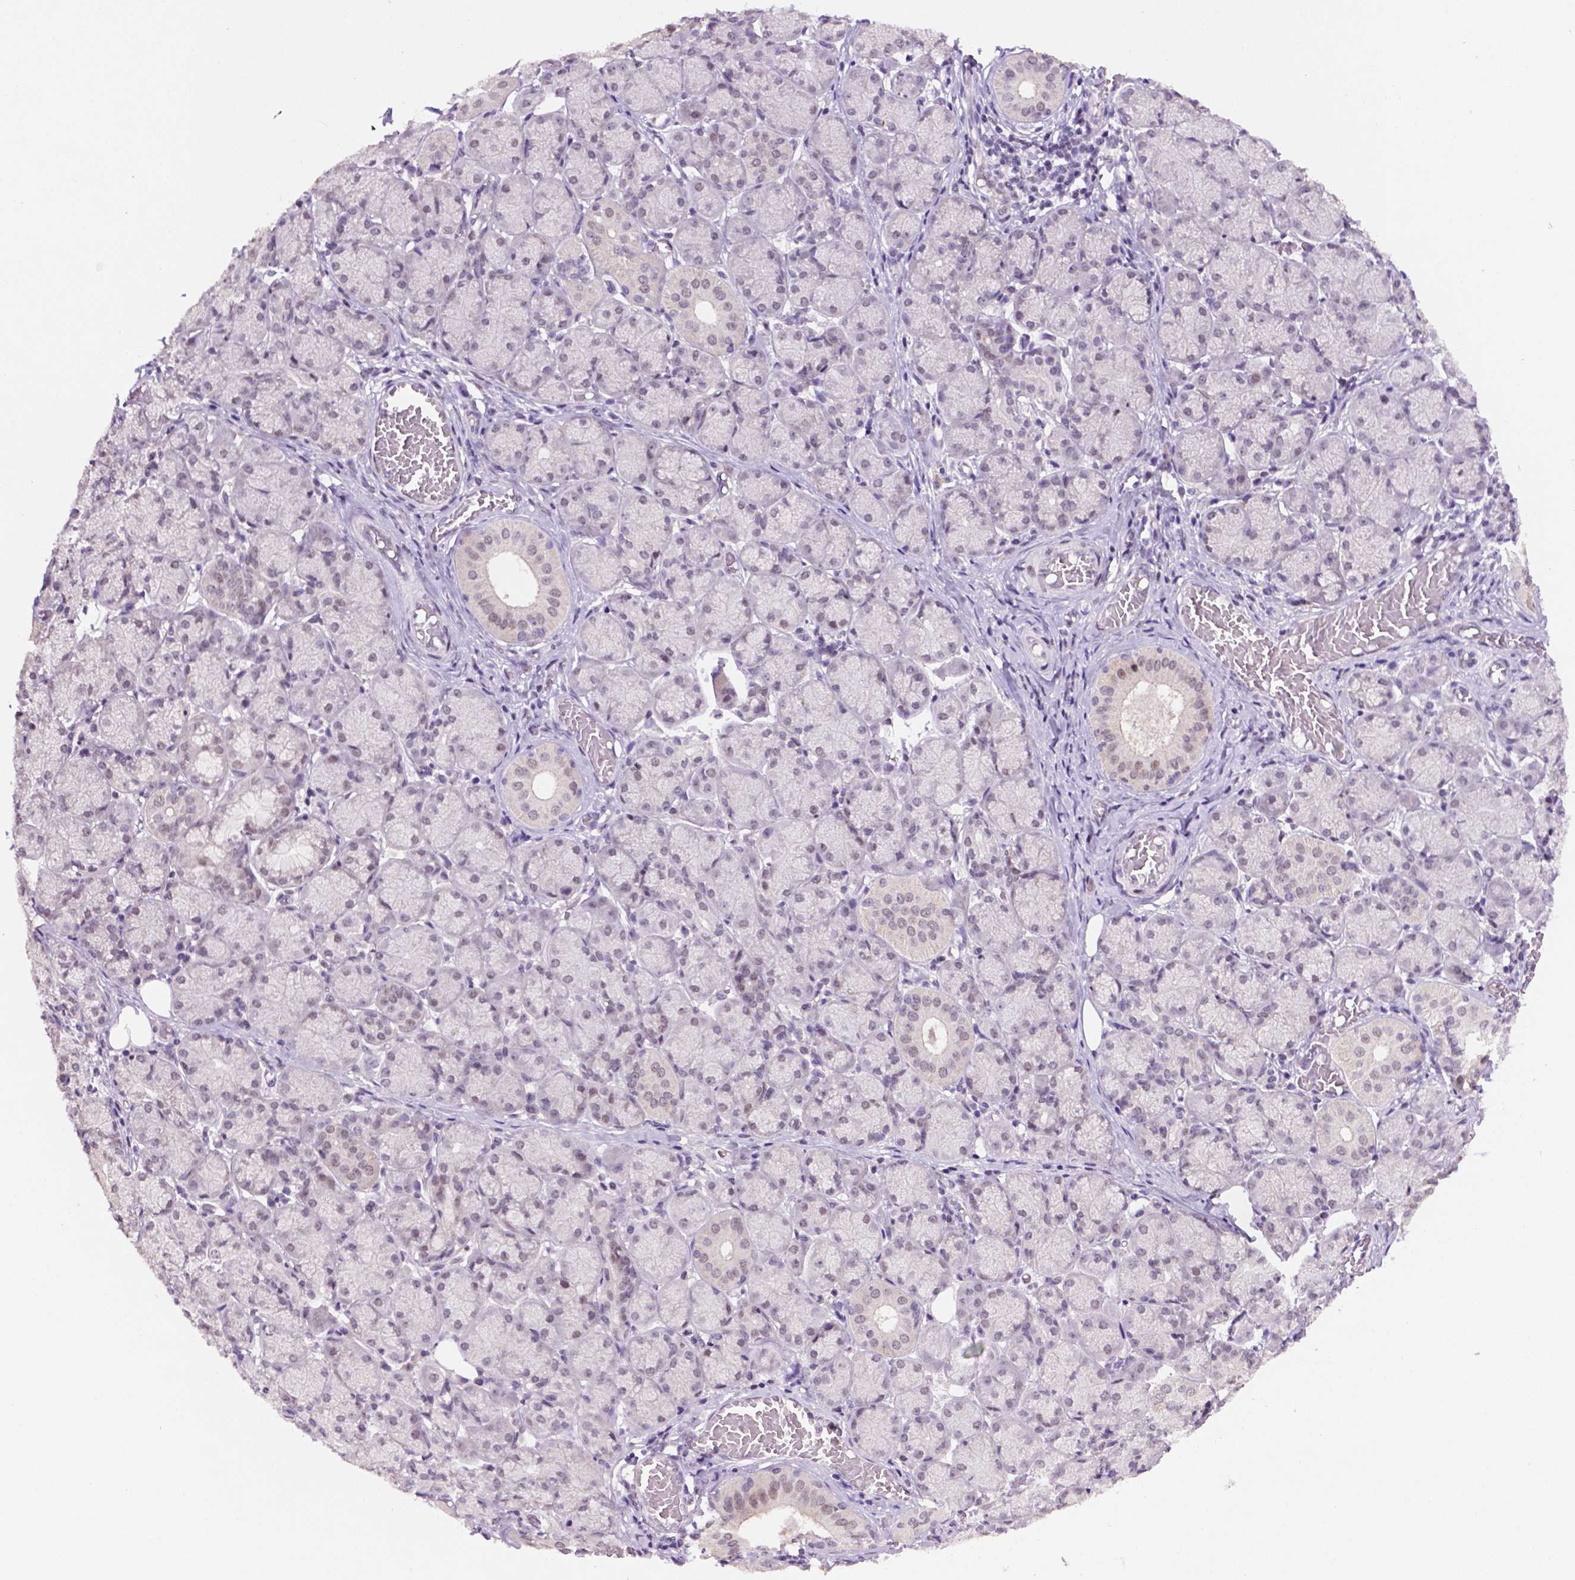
{"staining": {"intensity": "moderate", "quantity": "<25%", "location": "nuclear"}, "tissue": "salivary gland", "cell_type": "Glandular cells", "image_type": "normal", "snomed": [{"axis": "morphology", "description": "Normal tissue, NOS"}, {"axis": "topography", "description": "Salivary gland"}, {"axis": "topography", "description": "Peripheral nerve tissue"}], "caption": "Glandular cells demonstrate moderate nuclear positivity in approximately <25% of cells in benign salivary gland.", "gene": "NCOR1", "patient": {"sex": "female", "age": 24}}